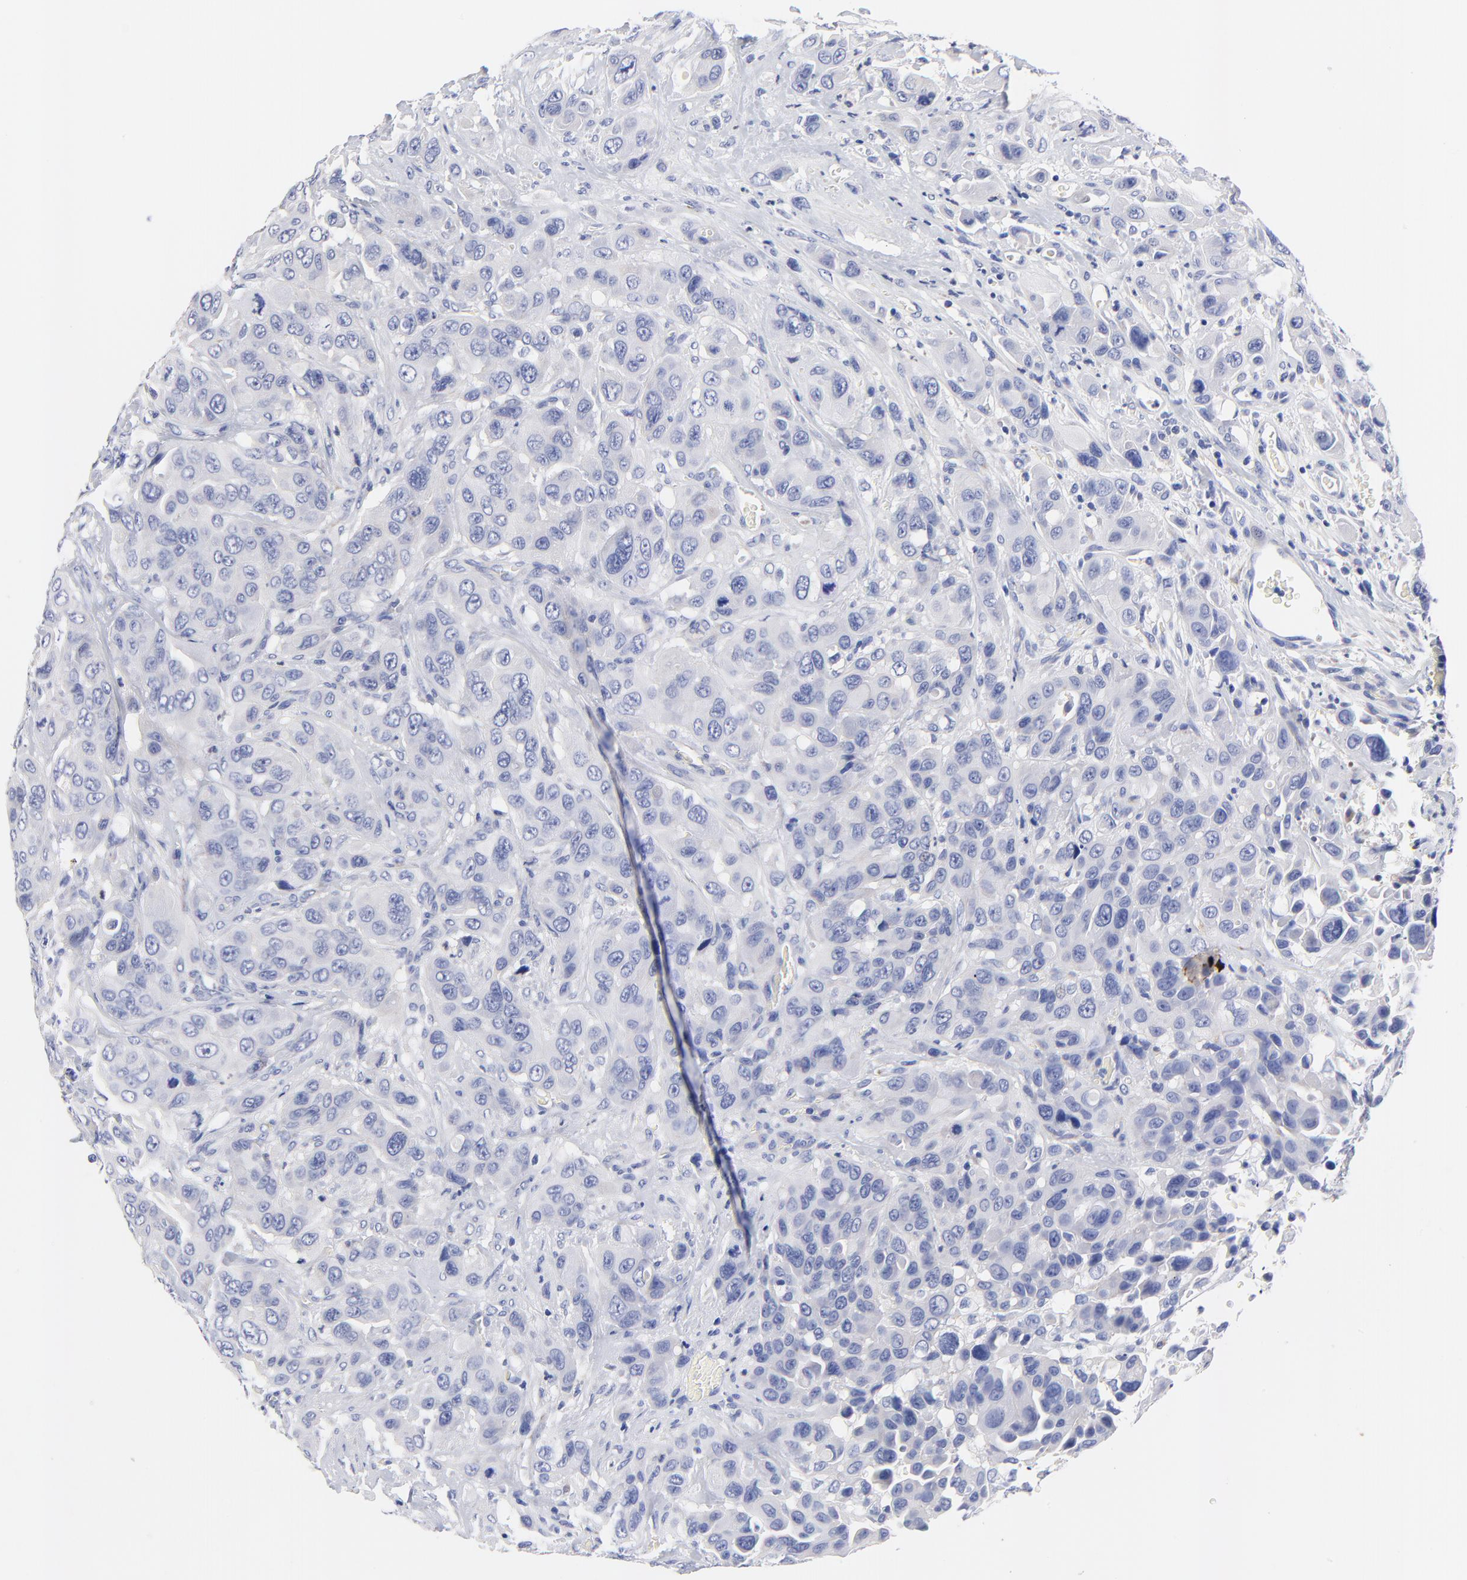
{"staining": {"intensity": "negative", "quantity": "none", "location": "none"}, "tissue": "urothelial cancer", "cell_type": "Tumor cells", "image_type": "cancer", "snomed": [{"axis": "morphology", "description": "Urothelial carcinoma, High grade"}, {"axis": "topography", "description": "Urinary bladder"}], "caption": "This is an IHC histopathology image of human urothelial carcinoma (high-grade). There is no expression in tumor cells.", "gene": "FBXO10", "patient": {"sex": "male", "age": 73}}